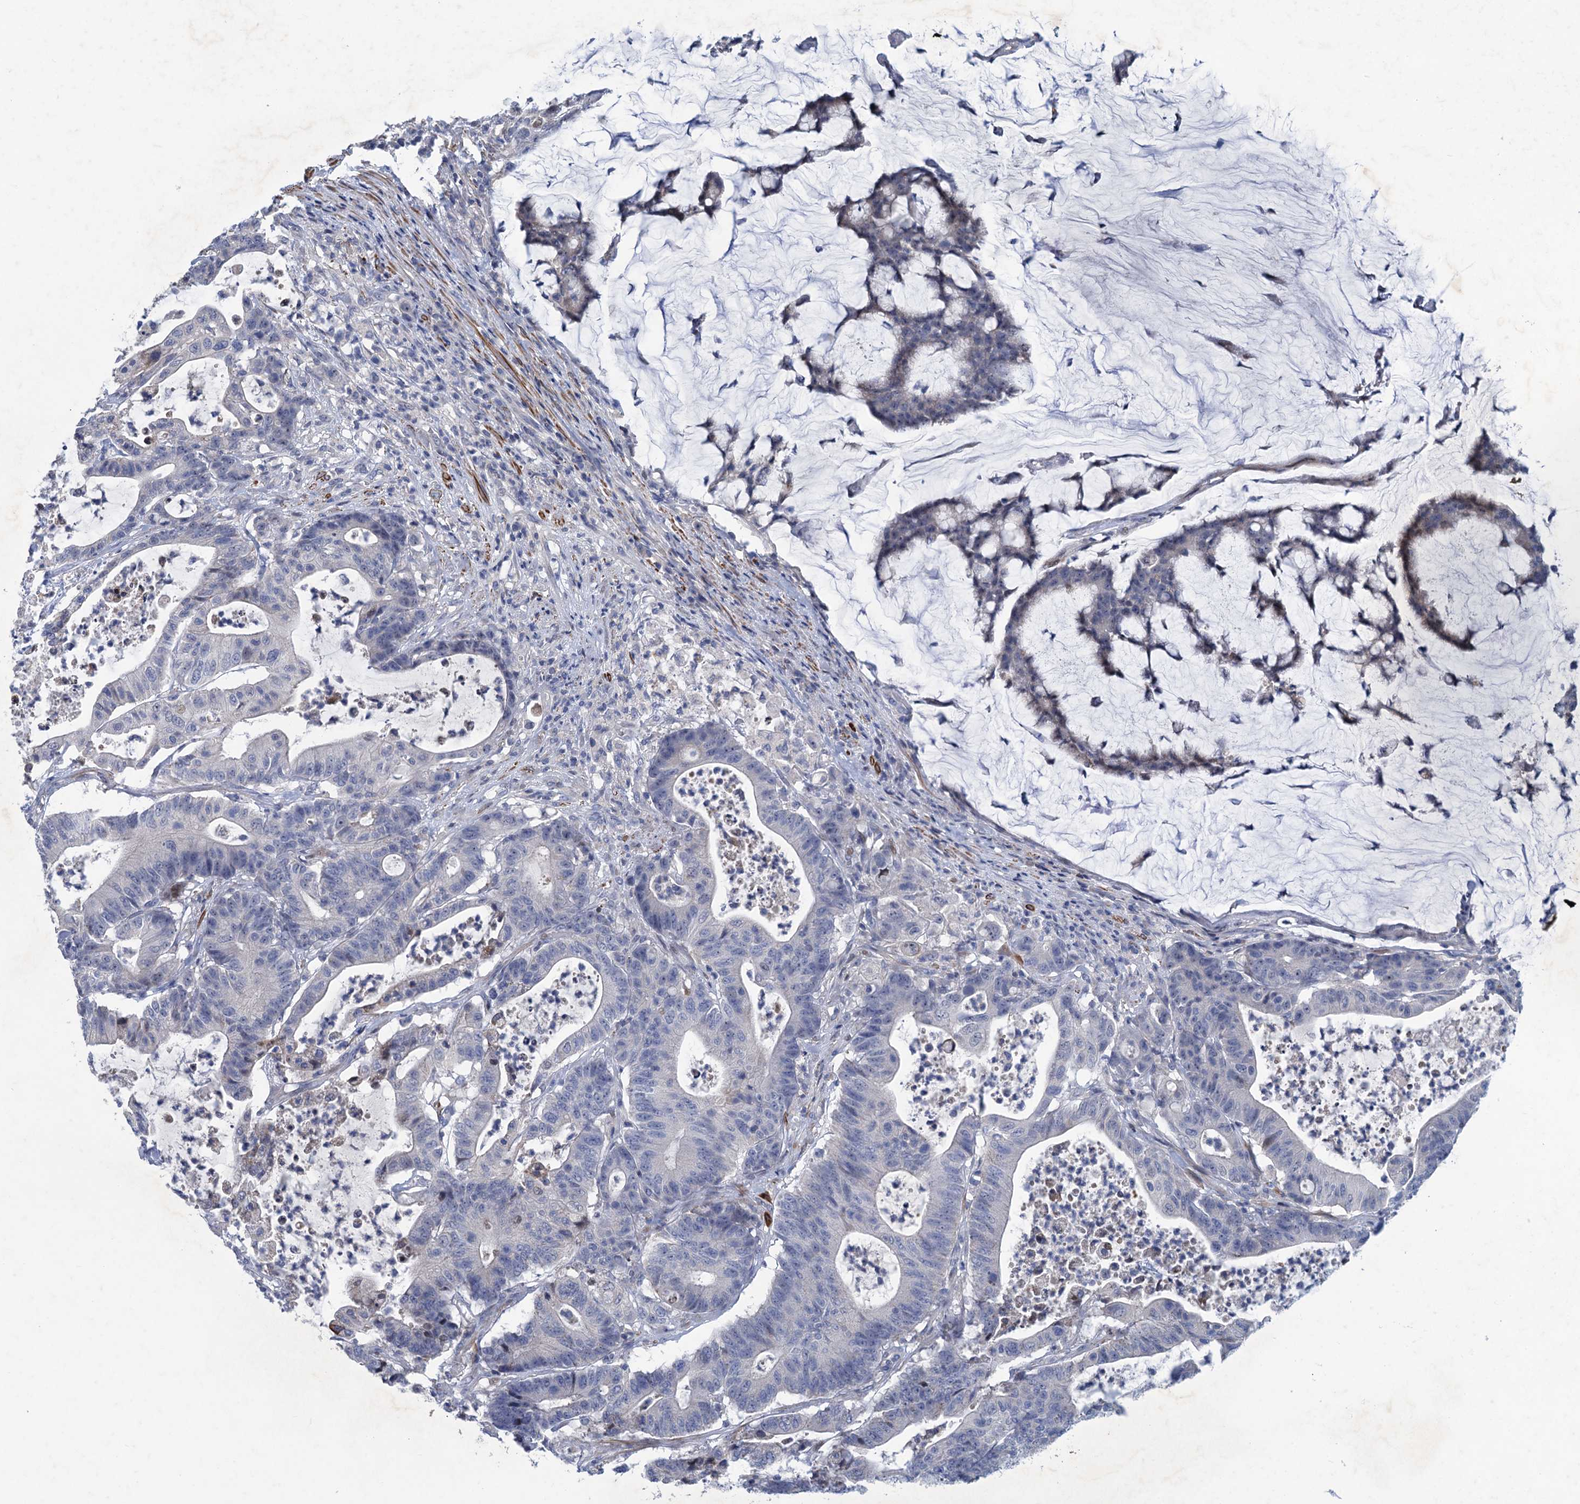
{"staining": {"intensity": "negative", "quantity": "none", "location": "none"}, "tissue": "colorectal cancer", "cell_type": "Tumor cells", "image_type": "cancer", "snomed": [{"axis": "morphology", "description": "Adenocarcinoma, NOS"}, {"axis": "topography", "description": "Colon"}], "caption": "Immunohistochemistry histopathology image of human colorectal cancer (adenocarcinoma) stained for a protein (brown), which shows no staining in tumor cells. Brightfield microscopy of immunohistochemistry (IHC) stained with DAB (3,3'-diaminobenzidine) (brown) and hematoxylin (blue), captured at high magnification.", "gene": "ESYT3", "patient": {"sex": "female", "age": 84}}